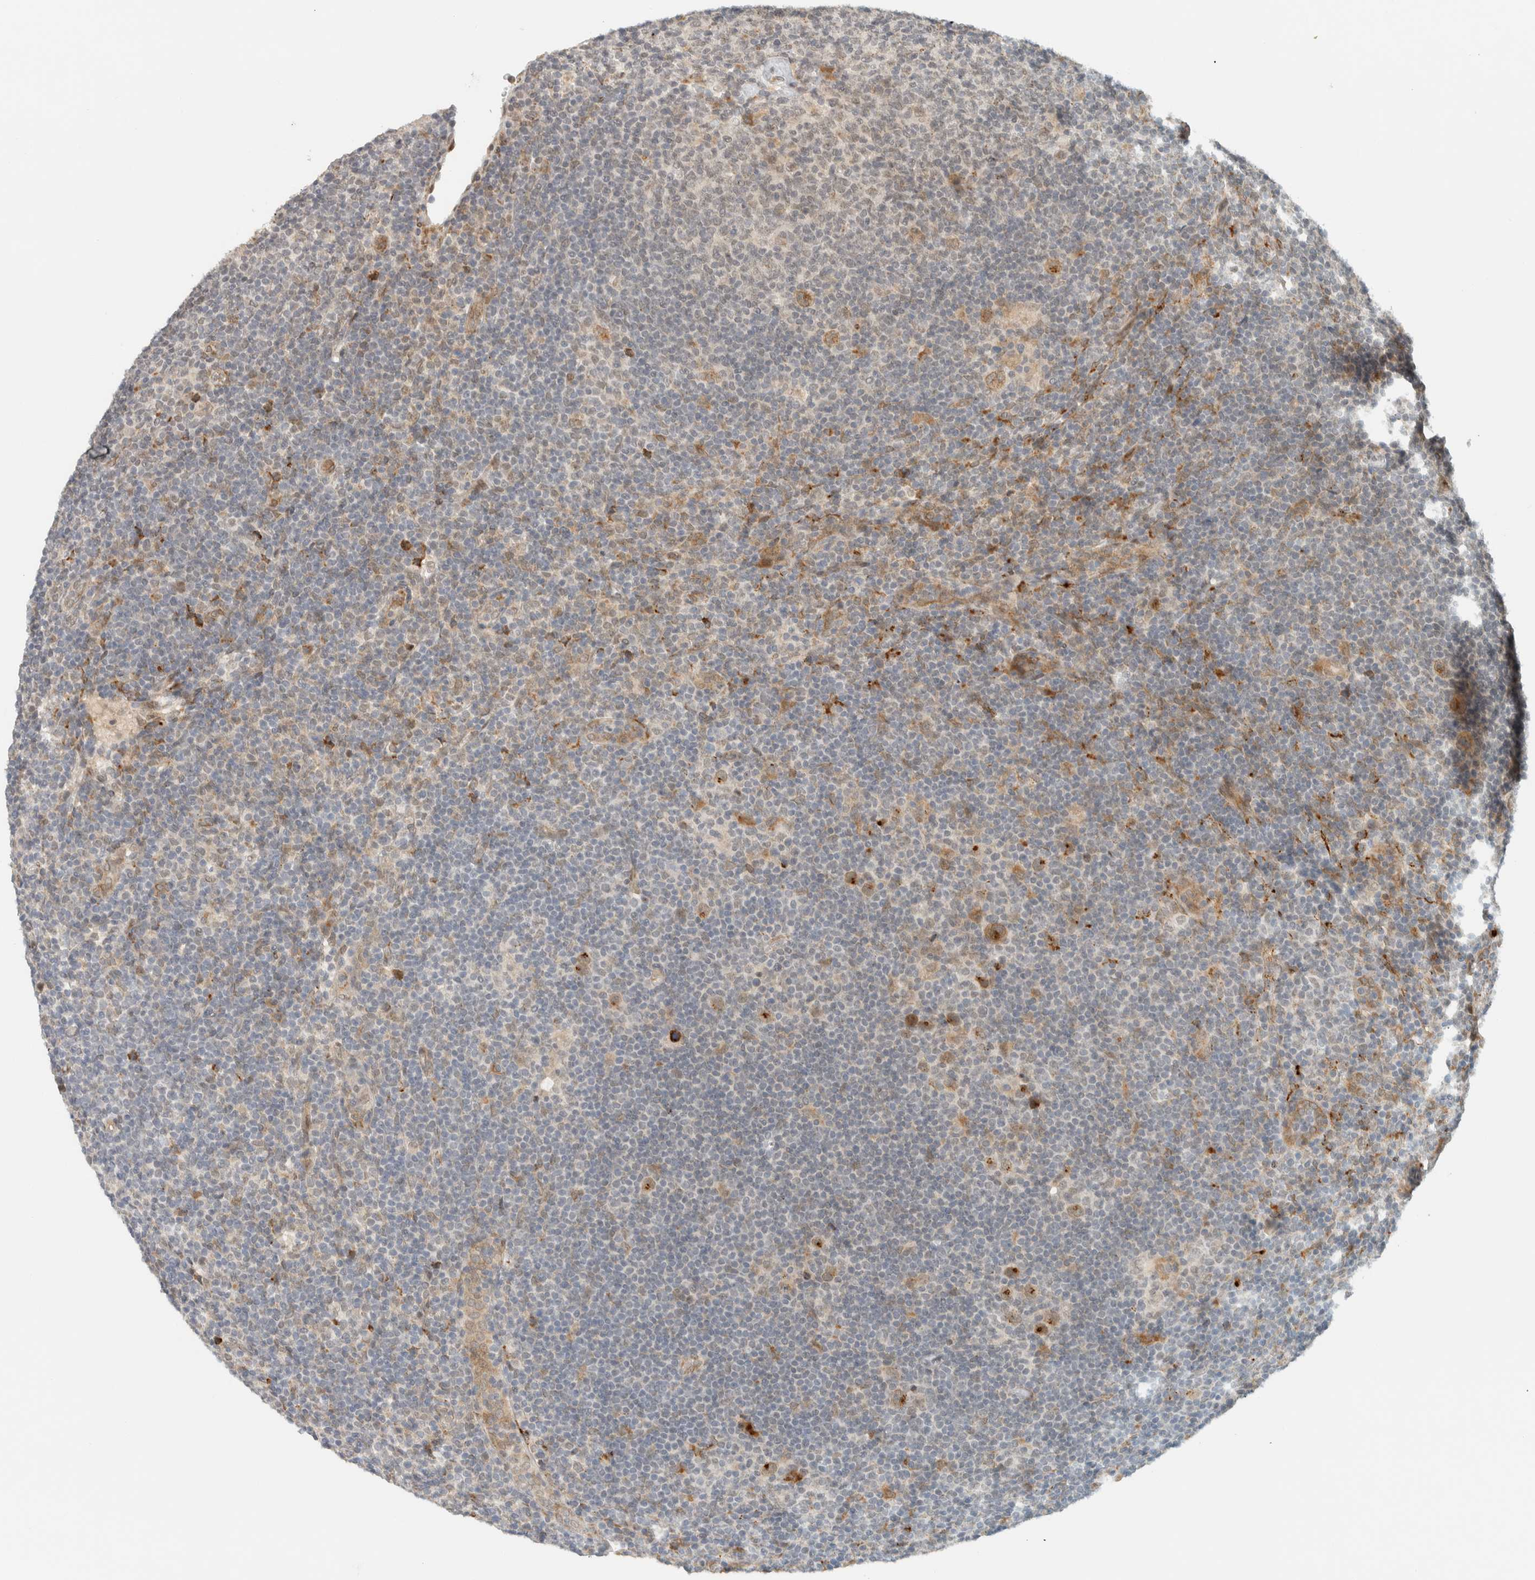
{"staining": {"intensity": "weak", "quantity": ">75%", "location": "cytoplasmic/membranous,nuclear"}, "tissue": "lymphoma", "cell_type": "Tumor cells", "image_type": "cancer", "snomed": [{"axis": "morphology", "description": "Hodgkin's disease, NOS"}, {"axis": "topography", "description": "Lymph node"}], "caption": "An immunohistochemistry (IHC) image of neoplastic tissue is shown. Protein staining in brown highlights weak cytoplasmic/membranous and nuclear positivity in Hodgkin's disease within tumor cells.", "gene": "ITPRID1", "patient": {"sex": "female", "age": 57}}